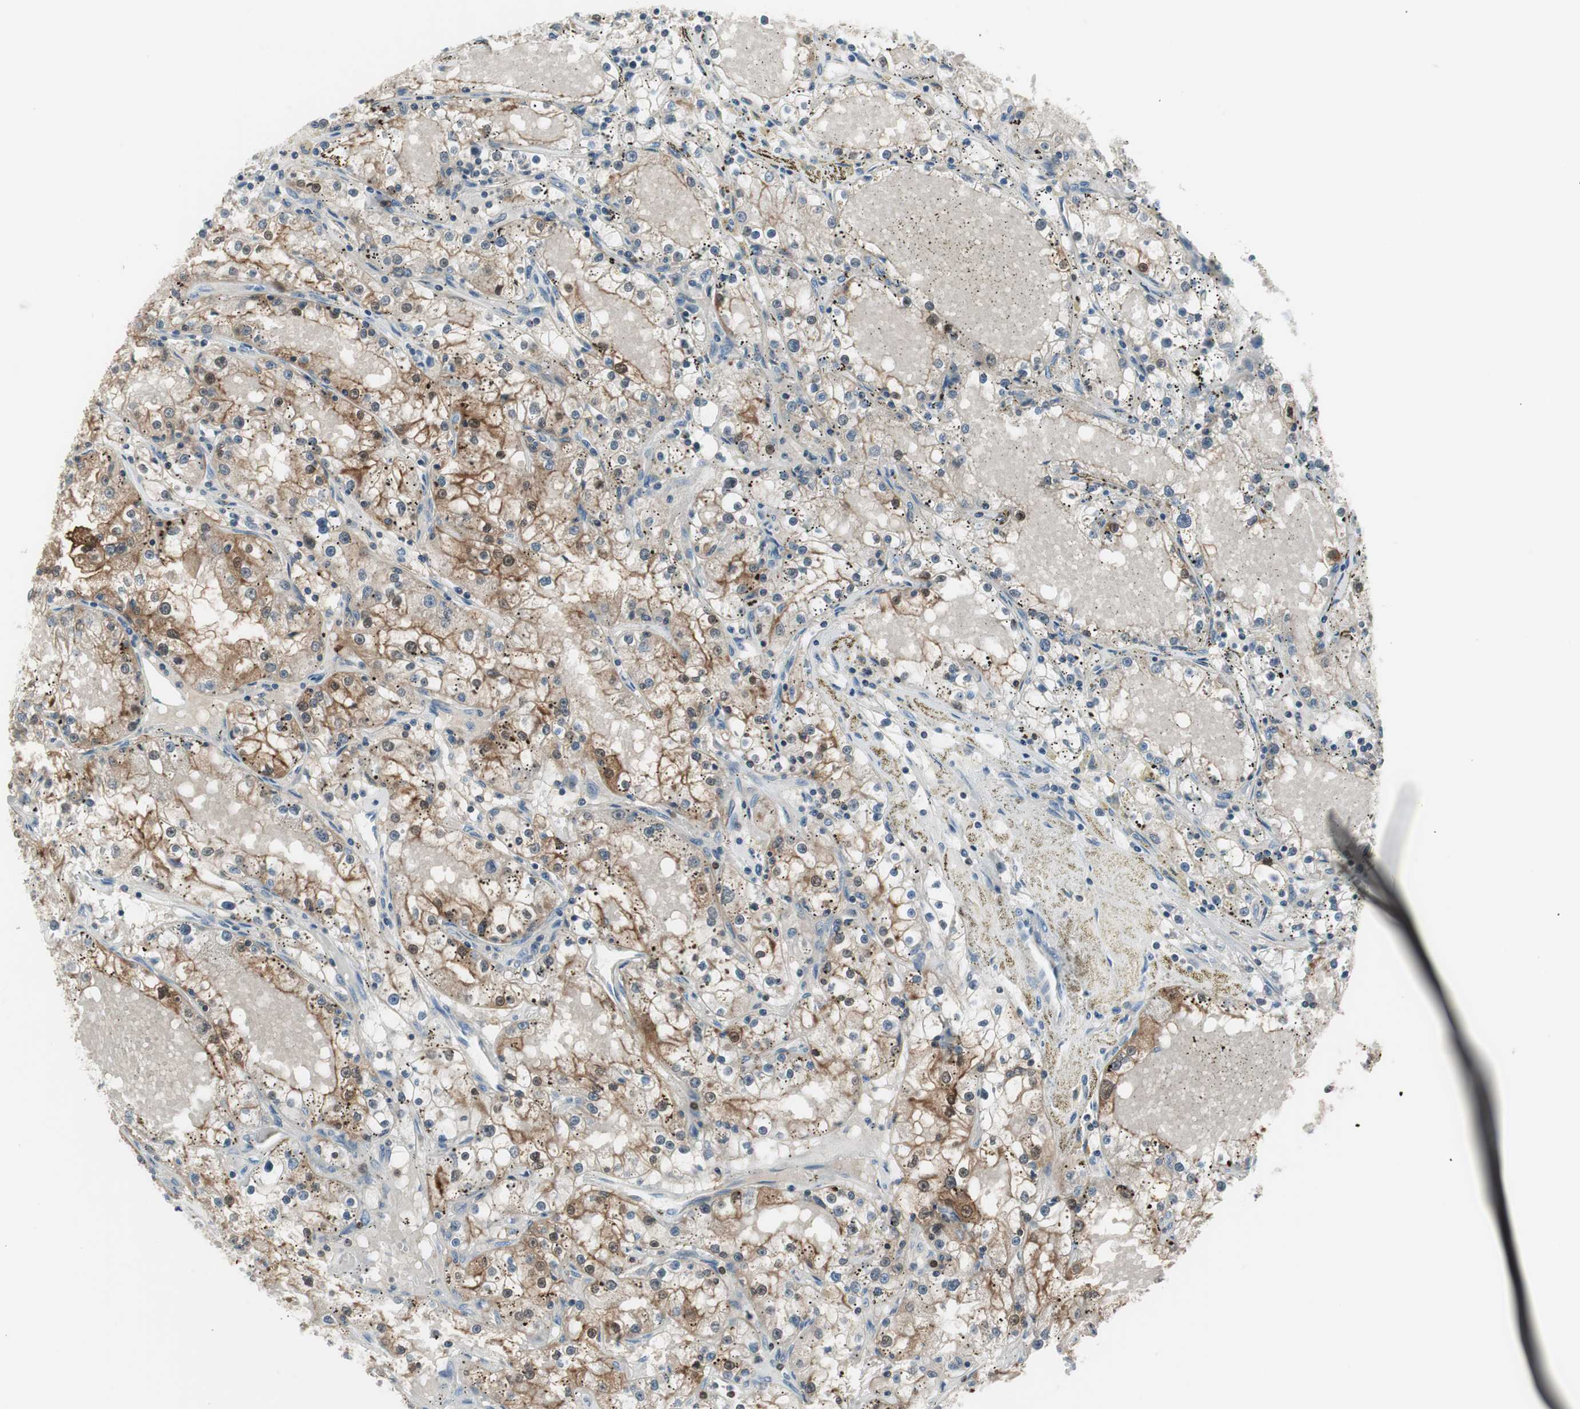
{"staining": {"intensity": "moderate", "quantity": "25%-75%", "location": "cytoplasmic/membranous"}, "tissue": "renal cancer", "cell_type": "Tumor cells", "image_type": "cancer", "snomed": [{"axis": "morphology", "description": "Adenocarcinoma, NOS"}, {"axis": "topography", "description": "Kidney"}], "caption": "Renal cancer (adenocarcinoma) tissue reveals moderate cytoplasmic/membranous expression in approximately 25%-75% of tumor cells, visualized by immunohistochemistry.", "gene": "SLC9A3R1", "patient": {"sex": "male", "age": 56}}